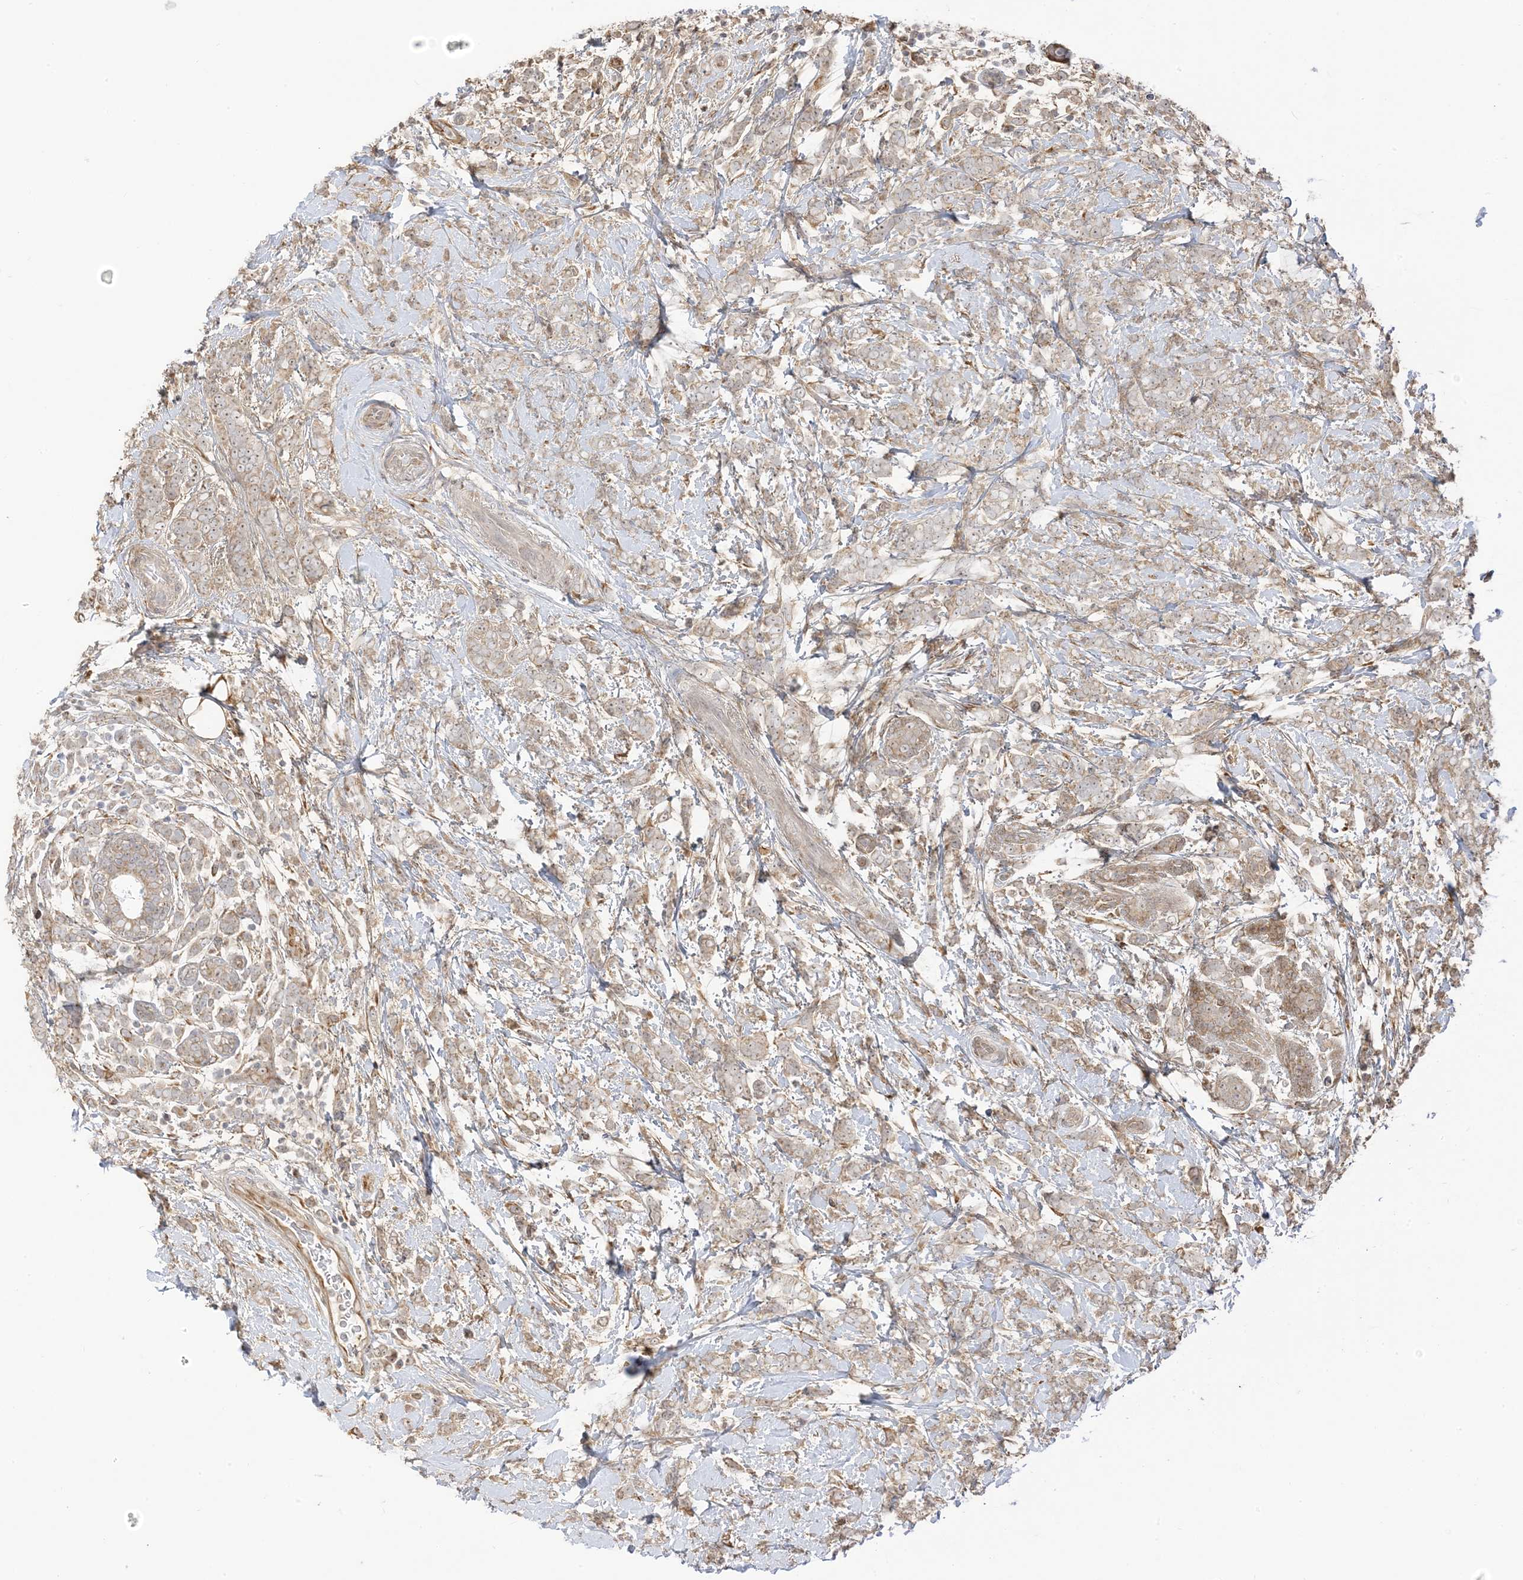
{"staining": {"intensity": "weak", "quantity": ">75%", "location": "cytoplasmic/membranous"}, "tissue": "breast cancer", "cell_type": "Tumor cells", "image_type": "cancer", "snomed": [{"axis": "morphology", "description": "Lobular carcinoma"}, {"axis": "topography", "description": "Breast"}], "caption": "The immunohistochemical stain highlights weak cytoplasmic/membranous positivity in tumor cells of breast lobular carcinoma tissue. (brown staining indicates protein expression, while blue staining denotes nuclei).", "gene": "ECM2", "patient": {"sex": "female", "age": 58}}